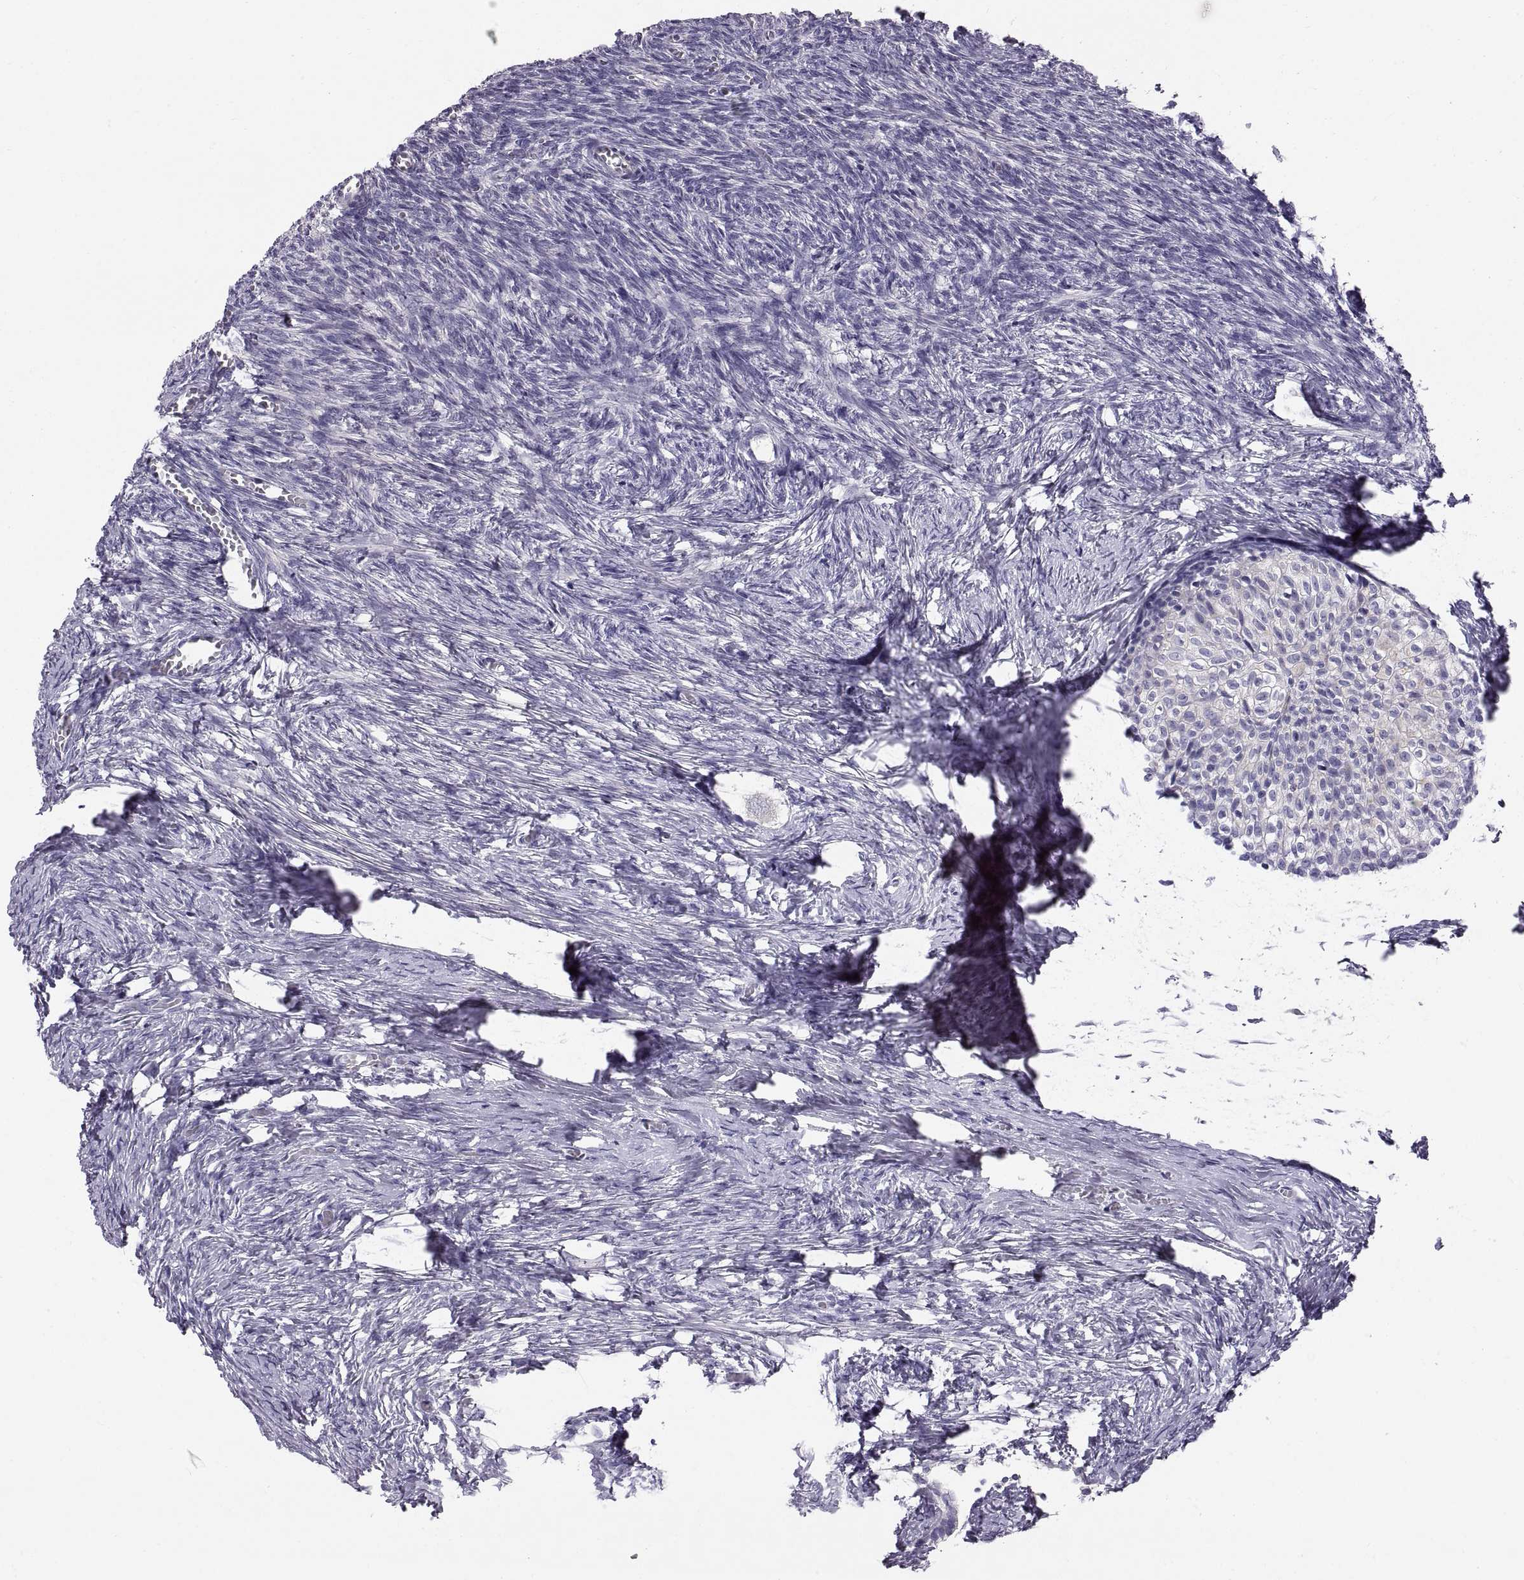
{"staining": {"intensity": "negative", "quantity": "none", "location": "none"}, "tissue": "ovary", "cell_type": "Follicle cells", "image_type": "normal", "snomed": [{"axis": "morphology", "description": "Normal tissue, NOS"}, {"axis": "topography", "description": "Ovary"}], "caption": "Immunohistochemical staining of benign human ovary exhibits no significant positivity in follicle cells. (DAB (3,3'-diaminobenzidine) immunohistochemistry with hematoxylin counter stain).", "gene": "ADAM32", "patient": {"sex": "female", "age": 27}}